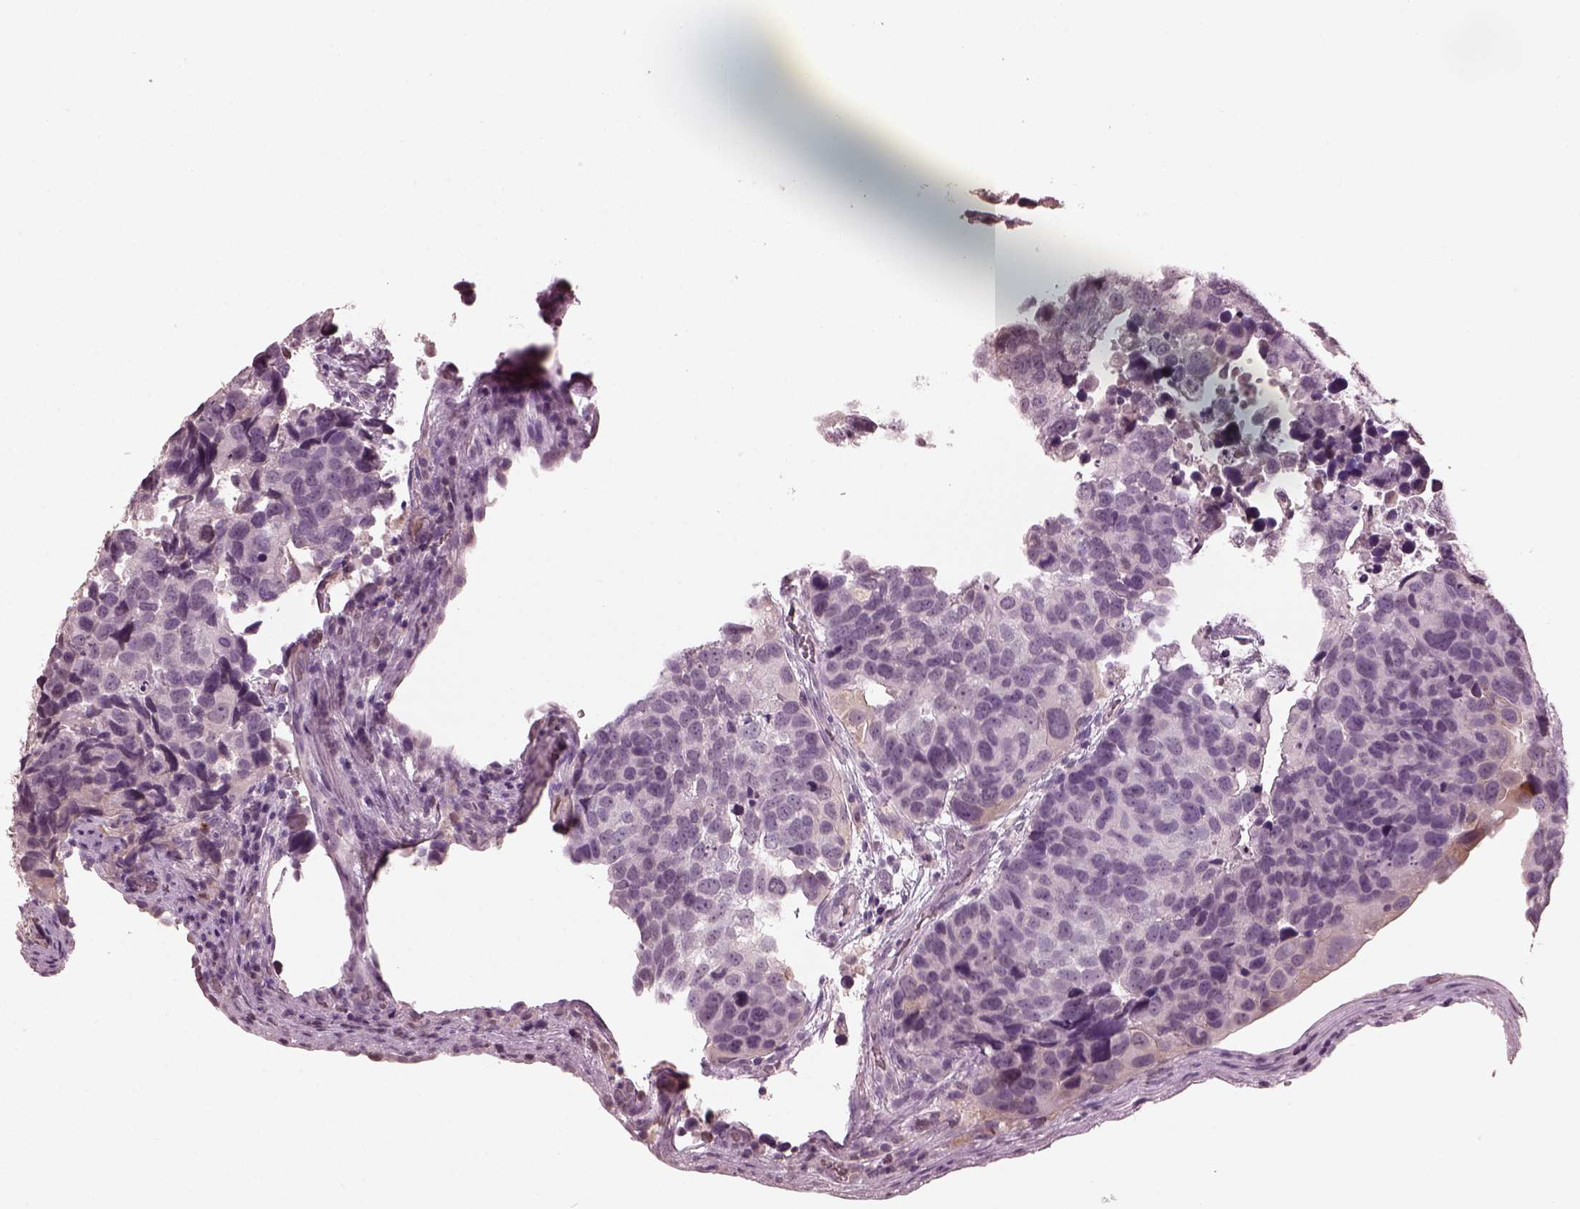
{"staining": {"intensity": "negative", "quantity": "none", "location": "none"}, "tissue": "urothelial cancer", "cell_type": "Tumor cells", "image_type": "cancer", "snomed": [{"axis": "morphology", "description": "Urothelial carcinoma, High grade"}, {"axis": "topography", "description": "Urinary bladder"}], "caption": "Micrograph shows no significant protein expression in tumor cells of urothelial carcinoma (high-grade).", "gene": "TSKS", "patient": {"sex": "male", "age": 60}}